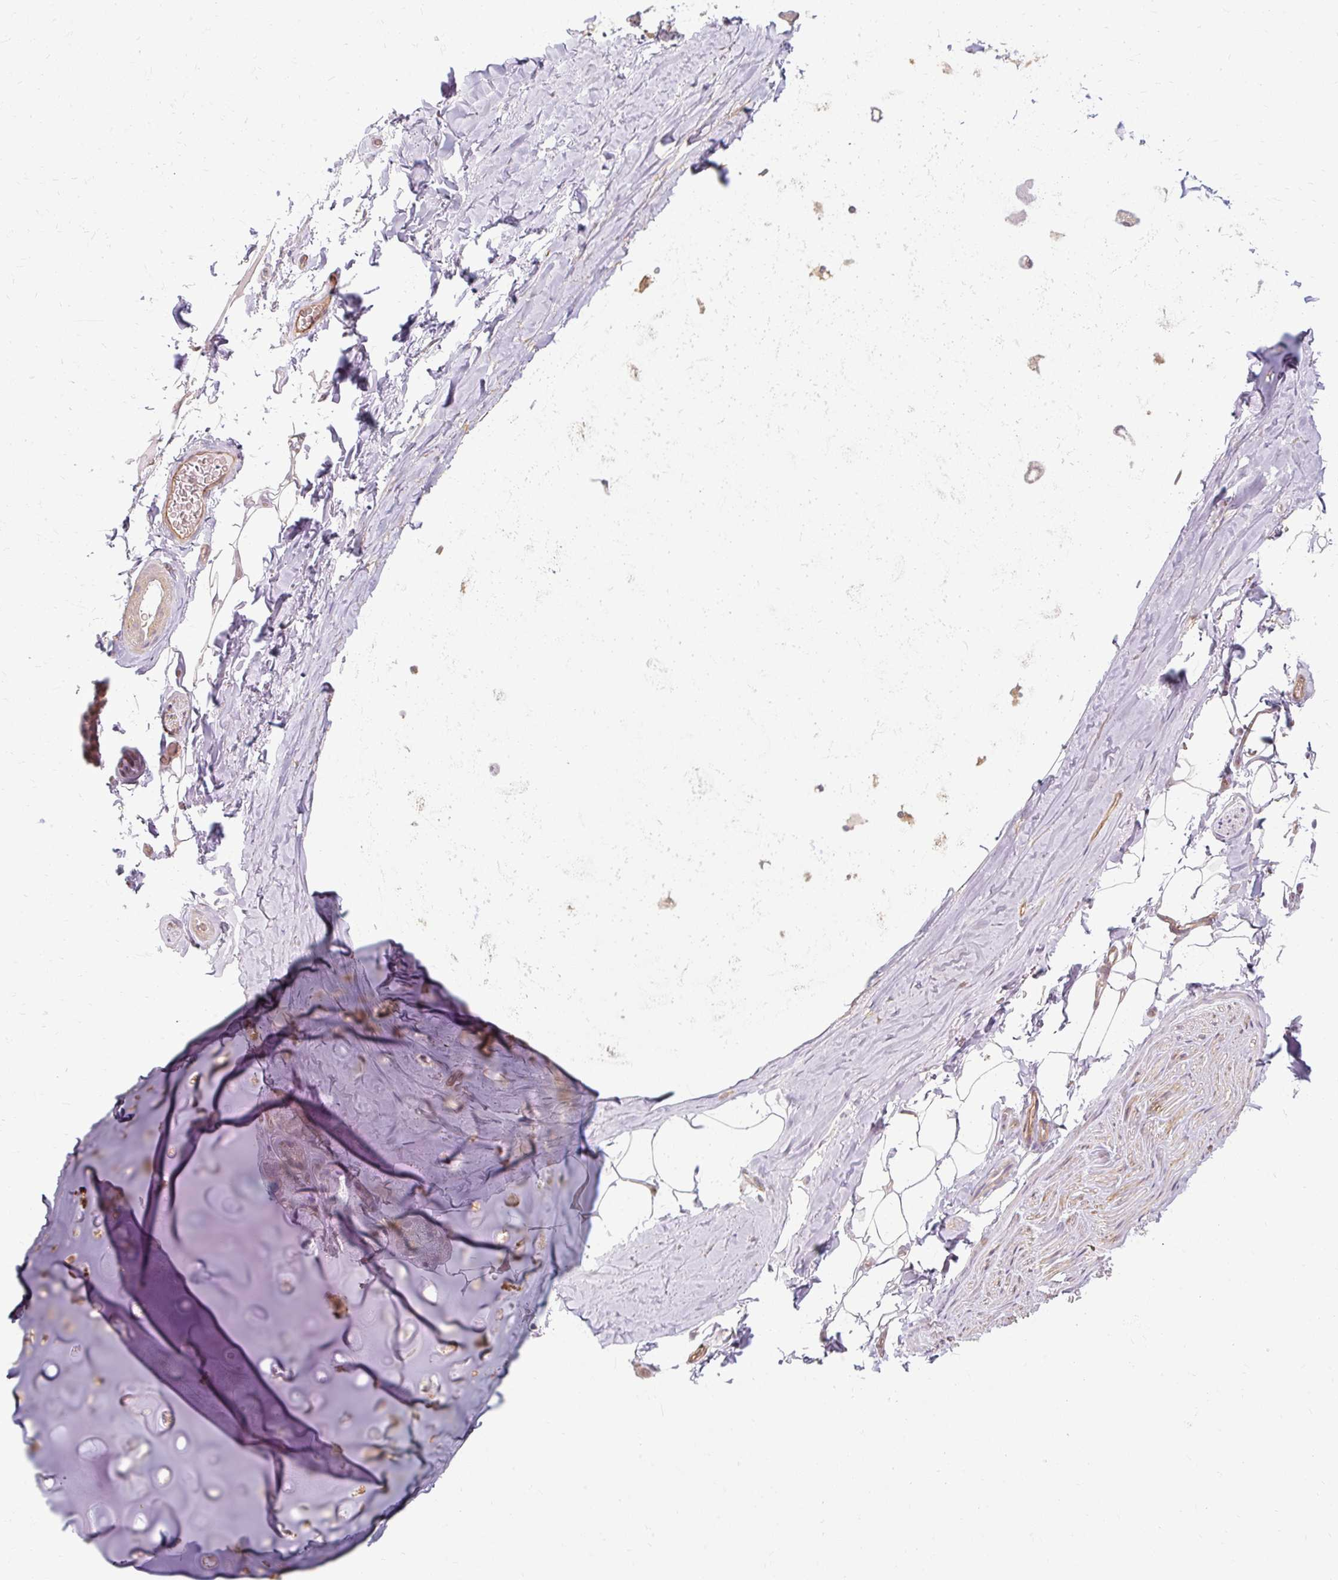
{"staining": {"intensity": "moderate", "quantity": "25%-75%", "location": "cytoplasmic/membranous"}, "tissue": "soft tissue", "cell_type": "Chondrocytes", "image_type": "normal", "snomed": [{"axis": "morphology", "description": "Normal tissue, NOS"}, {"axis": "topography", "description": "Cartilage tissue"}, {"axis": "topography", "description": "Bronchus"}, {"axis": "topography", "description": "Peripheral nerve tissue"}], "caption": "This histopathology image demonstrates immunohistochemistry staining of unremarkable soft tissue, with medium moderate cytoplasmic/membranous staining in about 25%-75% of chondrocytes.", "gene": "CNN3", "patient": {"sex": "male", "age": 67}}